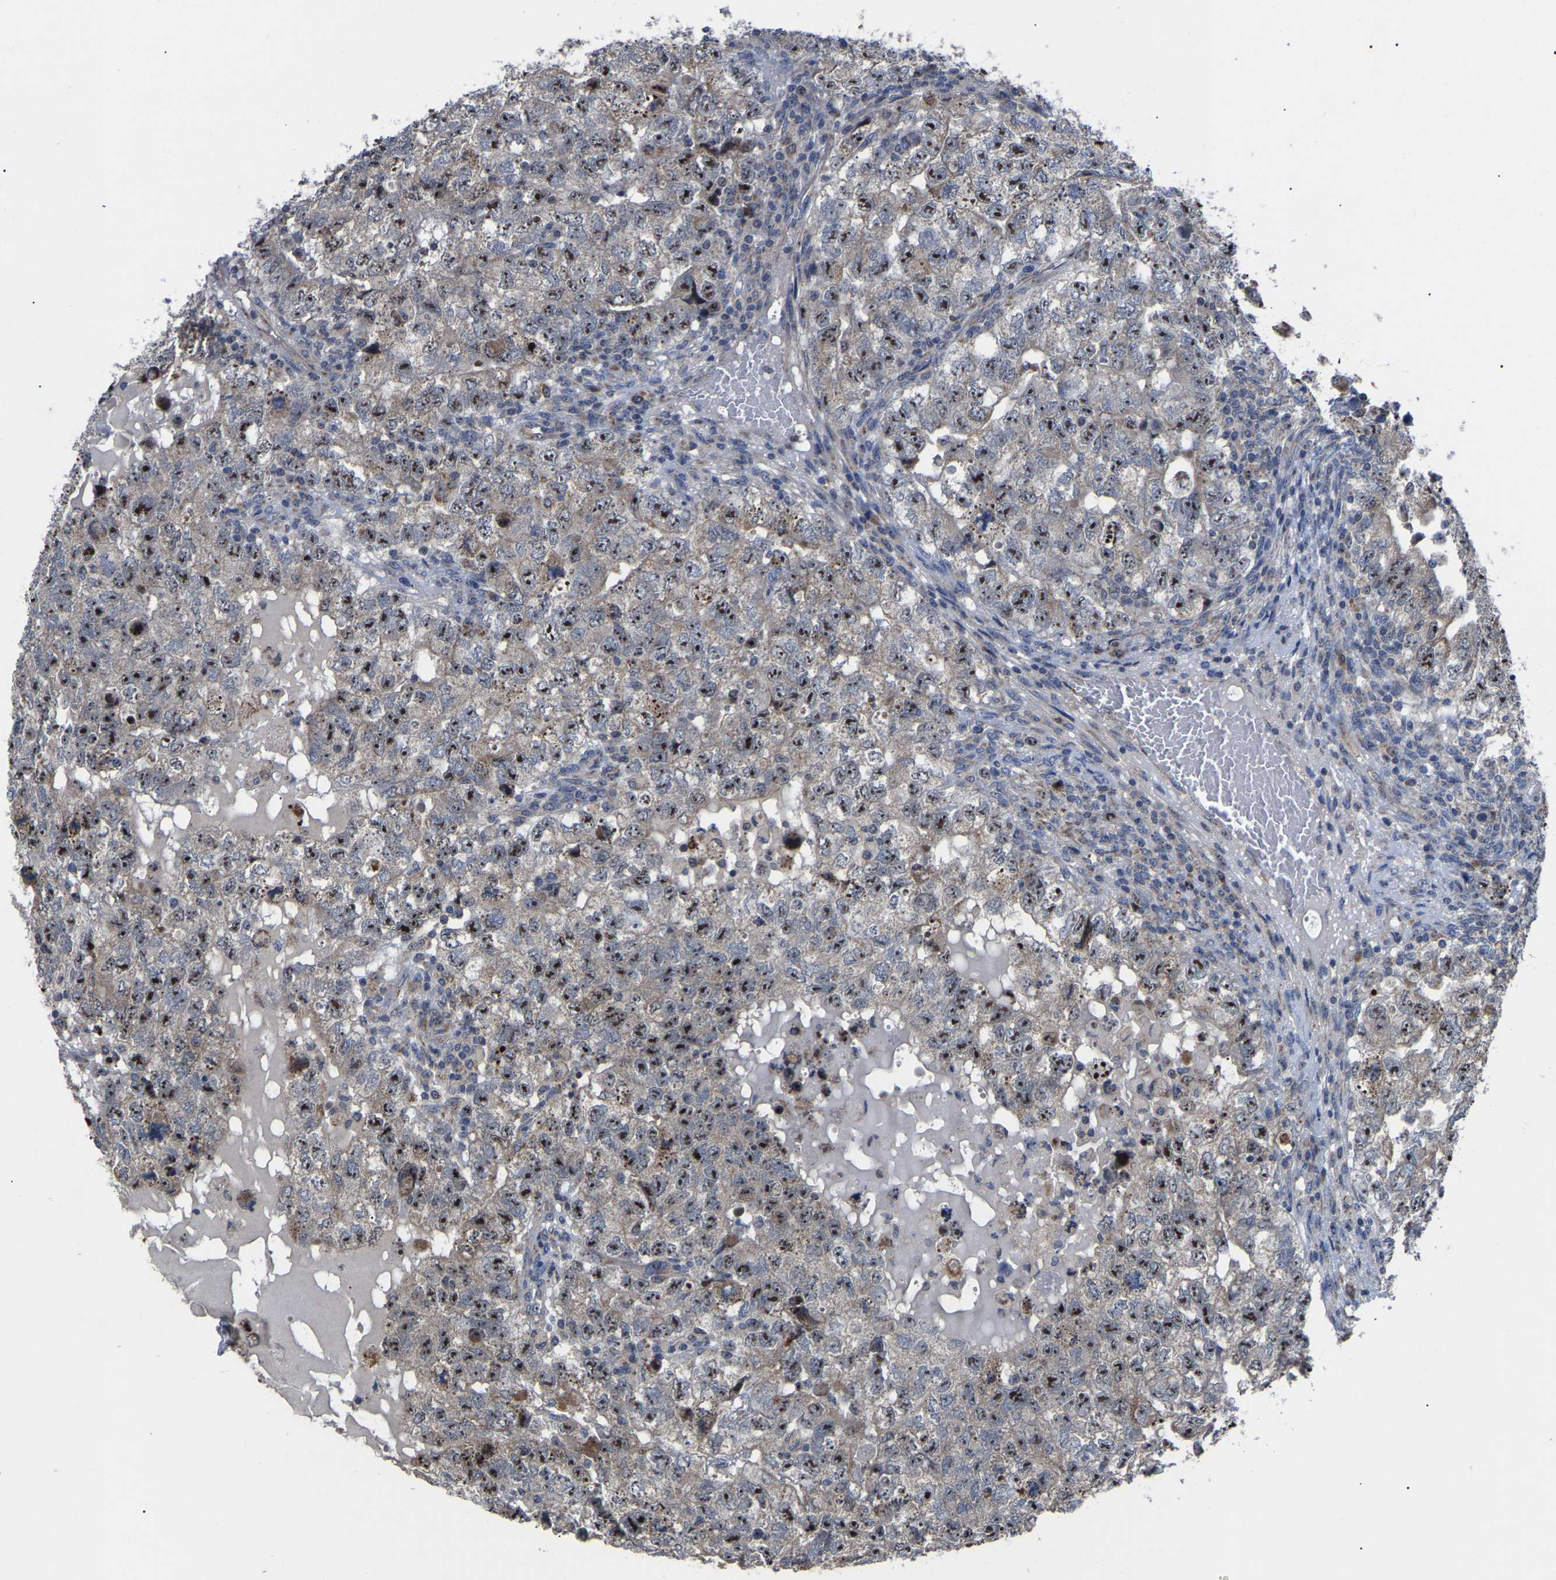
{"staining": {"intensity": "strong", "quantity": ">75%", "location": "nuclear"}, "tissue": "testis cancer", "cell_type": "Tumor cells", "image_type": "cancer", "snomed": [{"axis": "morphology", "description": "Carcinoma, Embryonal, NOS"}, {"axis": "topography", "description": "Testis"}], "caption": "Protein expression analysis of testis embryonal carcinoma shows strong nuclear expression in about >75% of tumor cells. (Stains: DAB (3,3'-diaminobenzidine) in brown, nuclei in blue, Microscopy: brightfield microscopy at high magnification).", "gene": "NOP53", "patient": {"sex": "male", "age": 36}}